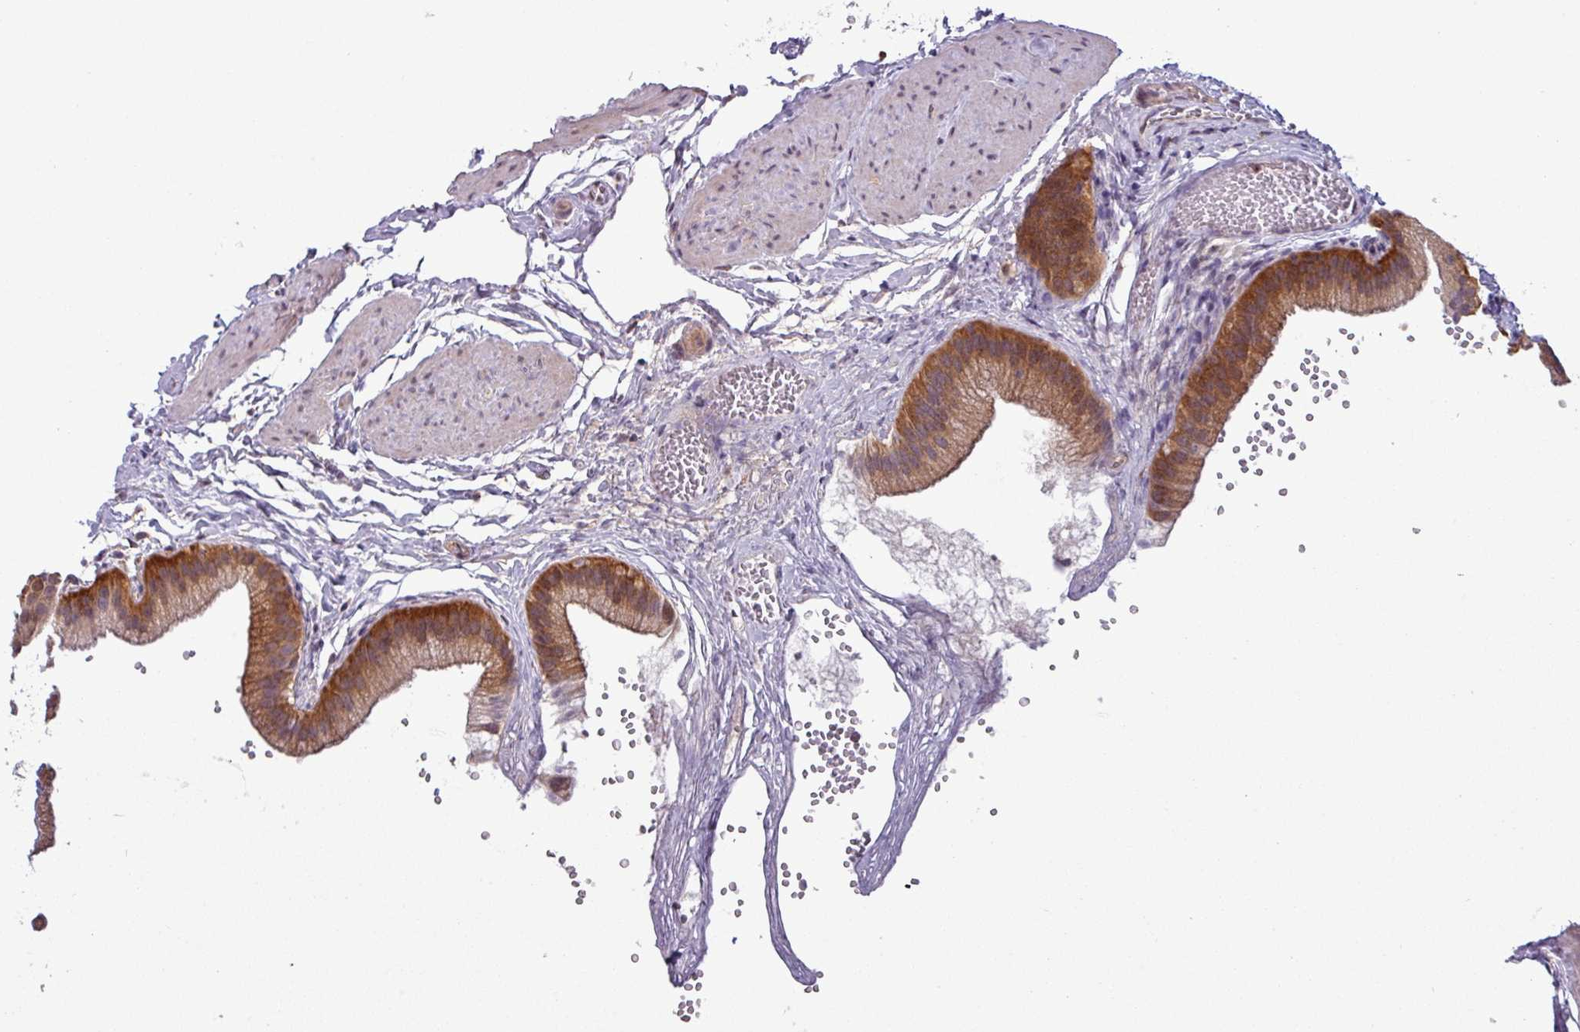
{"staining": {"intensity": "moderate", "quantity": ">75%", "location": "cytoplasmic/membranous,nuclear"}, "tissue": "gallbladder", "cell_type": "Glandular cells", "image_type": "normal", "snomed": [{"axis": "morphology", "description": "Normal tissue, NOS"}, {"axis": "topography", "description": "Gallbladder"}], "caption": "Approximately >75% of glandular cells in normal gallbladder exhibit moderate cytoplasmic/membranous,nuclear protein positivity as visualized by brown immunohistochemical staining.", "gene": "NPFFR1", "patient": {"sex": "female", "age": 54}}